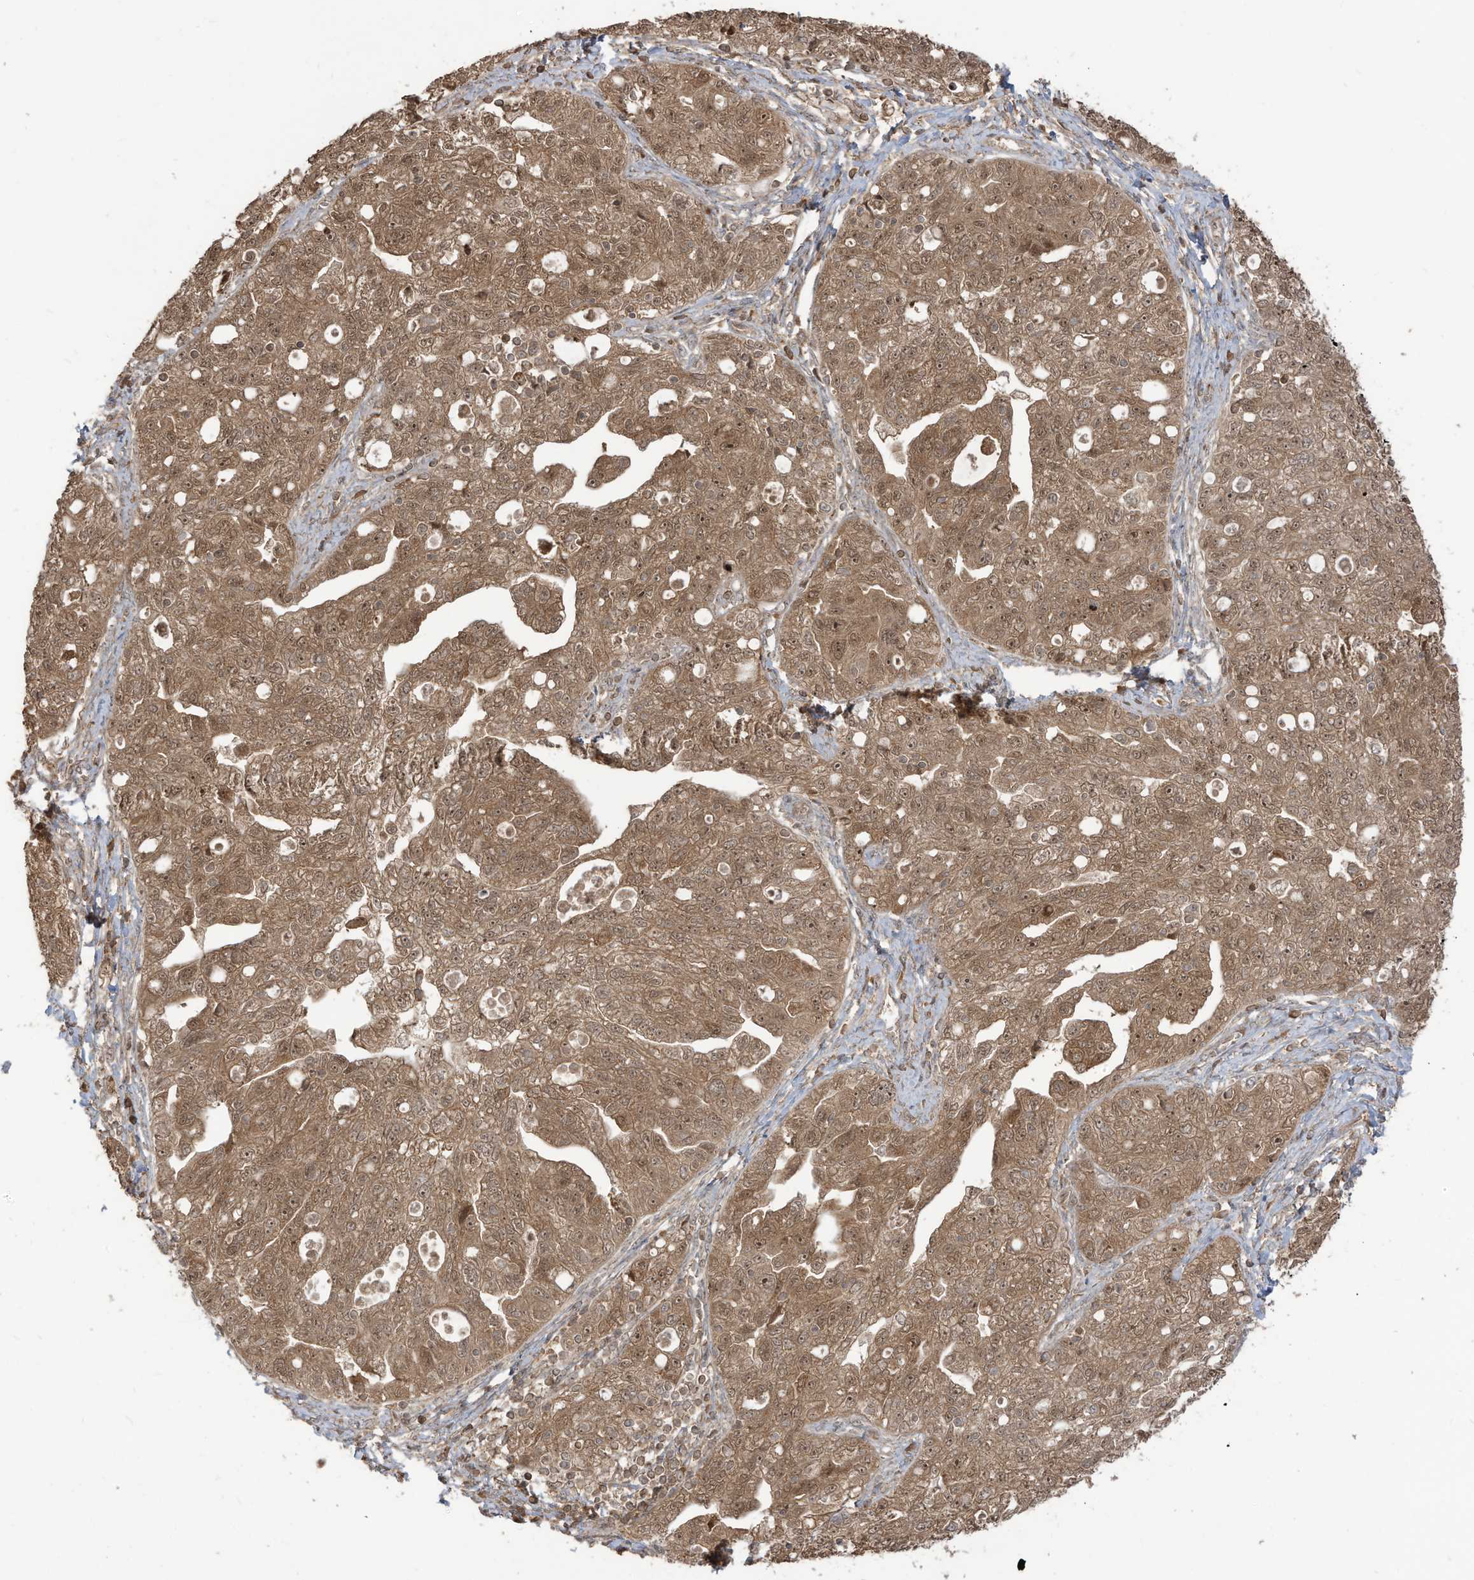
{"staining": {"intensity": "moderate", "quantity": ">75%", "location": "cytoplasmic/membranous,nuclear"}, "tissue": "ovarian cancer", "cell_type": "Tumor cells", "image_type": "cancer", "snomed": [{"axis": "morphology", "description": "Carcinoma, NOS"}, {"axis": "morphology", "description": "Cystadenocarcinoma, serous, NOS"}, {"axis": "topography", "description": "Ovary"}], "caption": "Immunohistochemistry (IHC) image of neoplastic tissue: human ovarian cancer (carcinoma) stained using immunohistochemistry (IHC) shows medium levels of moderate protein expression localized specifically in the cytoplasmic/membranous and nuclear of tumor cells, appearing as a cytoplasmic/membranous and nuclear brown color.", "gene": "CARF", "patient": {"sex": "female", "age": 69}}